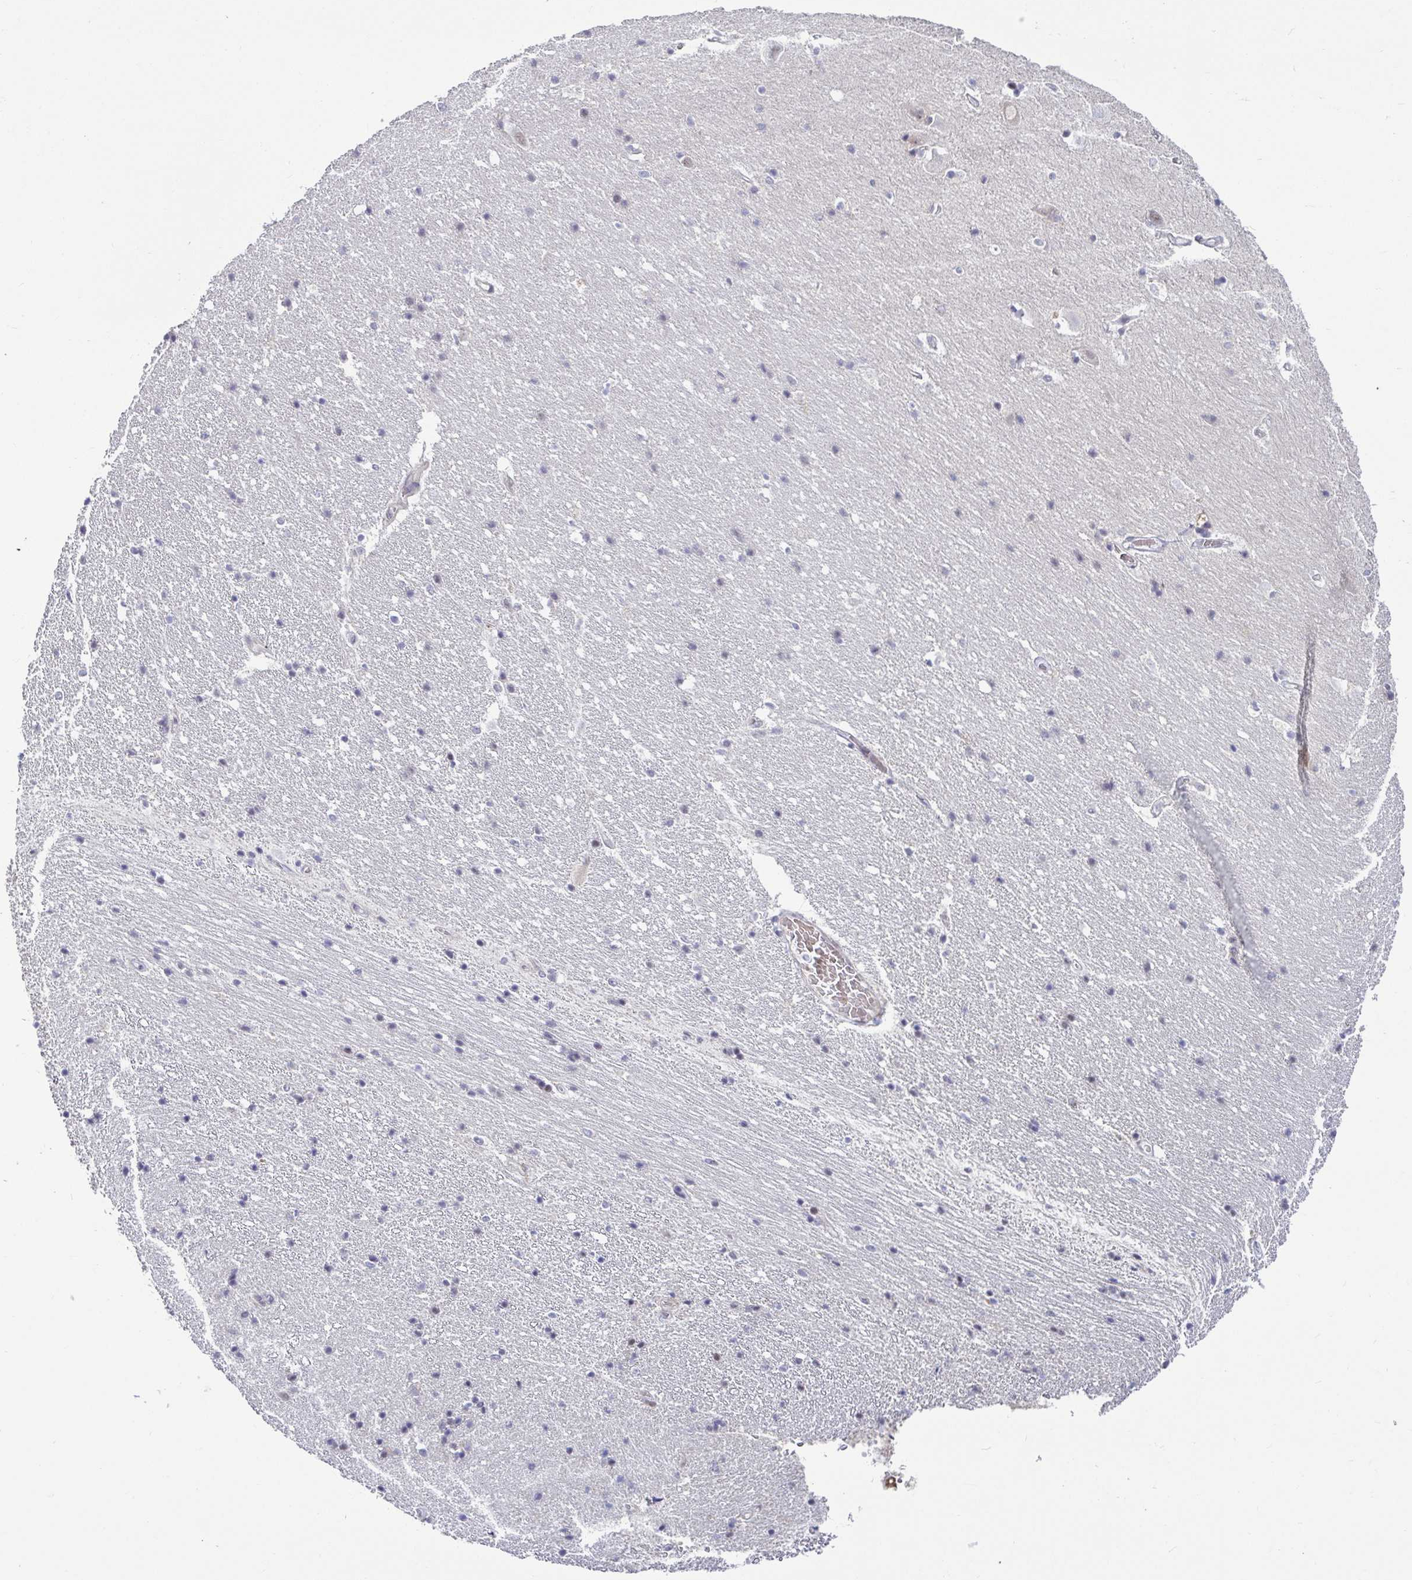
{"staining": {"intensity": "negative", "quantity": "none", "location": "none"}, "tissue": "hippocampus", "cell_type": "Glial cells", "image_type": "normal", "snomed": [{"axis": "morphology", "description": "Normal tissue, NOS"}, {"axis": "topography", "description": "Hippocampus"}], "caption": "Glial cells show no significant protein expression in benign hippocampus. (DAB (3,3'-diaminobenzidine) immunohistochemistry visualized using brightfield microscopy, high magnification).", "gene": "DZIP1", "patient": {"sex": "male", "age": 63}}